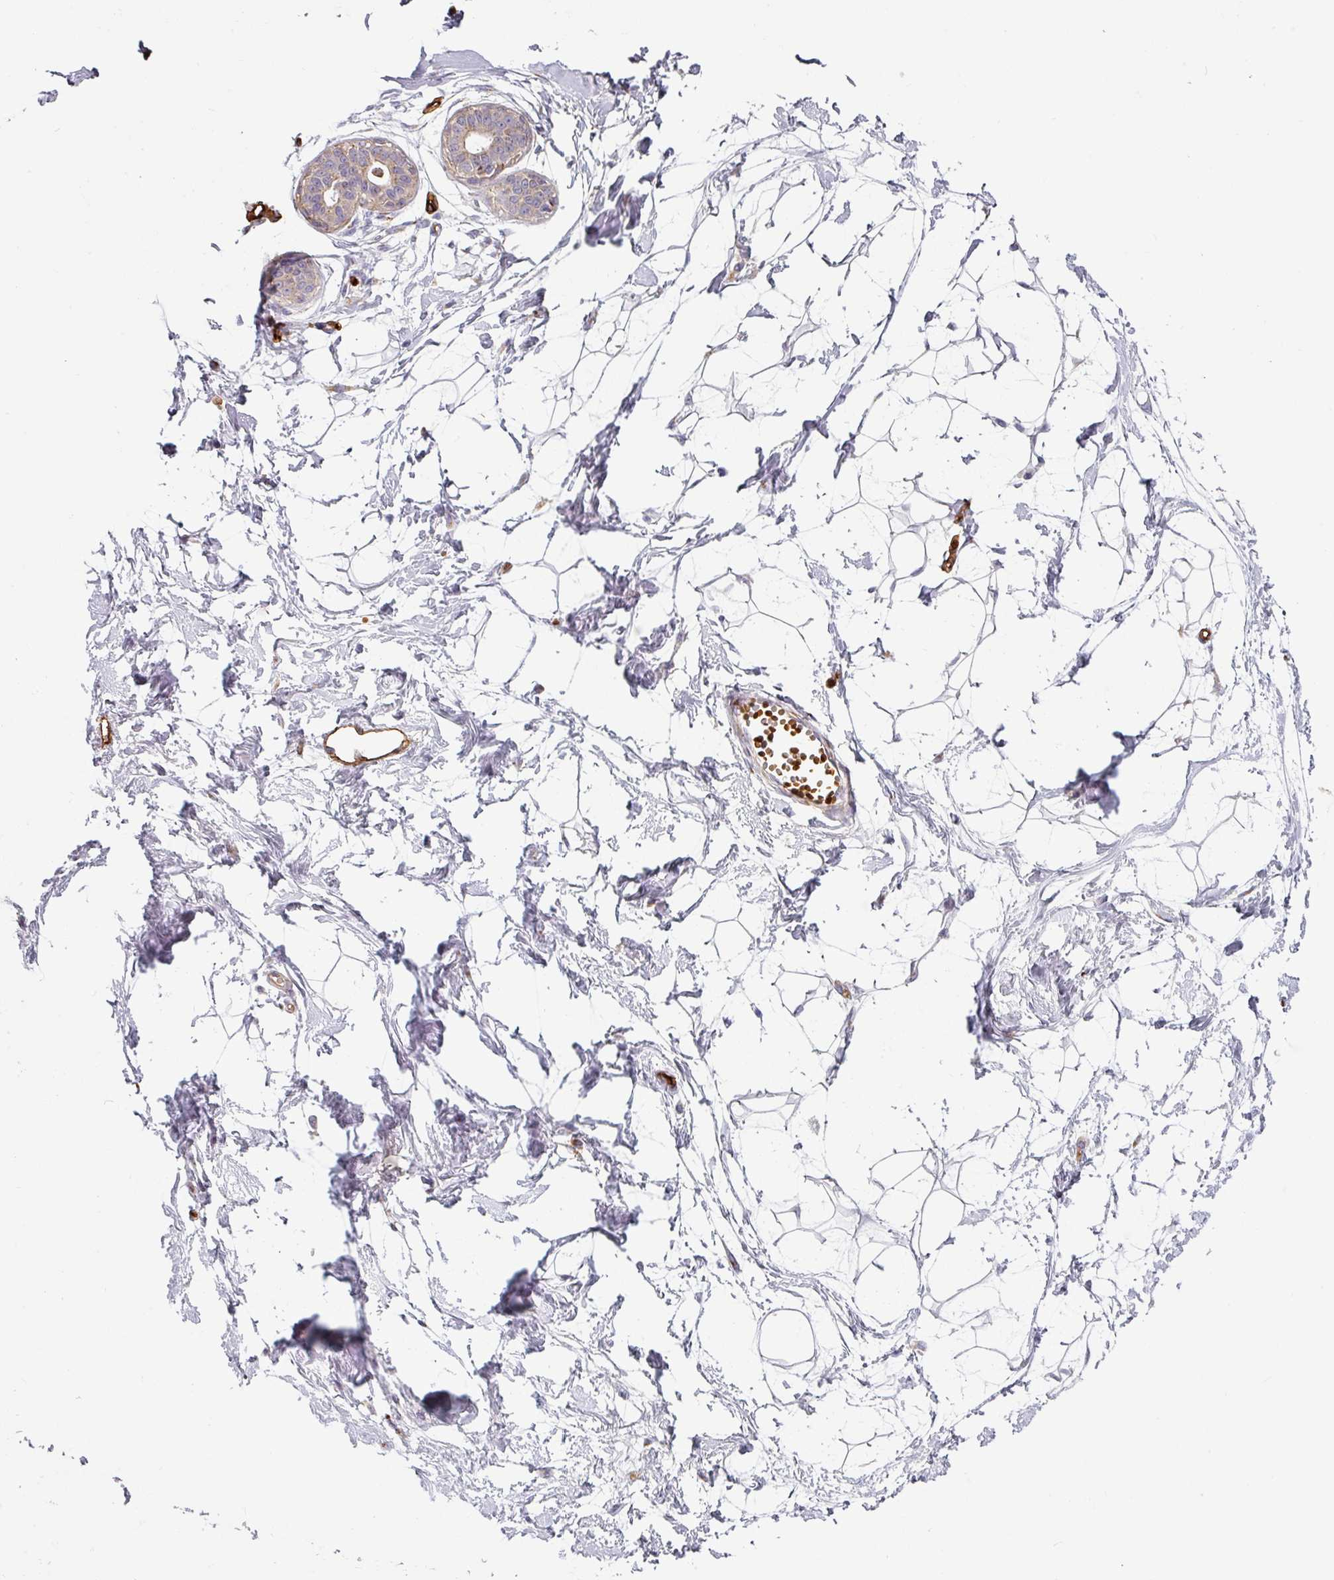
{"staining": {"intensity": "negative", "quantity": "none", "location": "none"}, "tissue": "breast", "cell_type": "Adipocytes", "image_type": "normal", "snomed": [{"axis": "morphology", "description": "Normal tissue, NOS"}, {"axis": "topography", "description": "Breast"}], "caption": "Adipocytes are negative for brown protein staining in benign breast. (DAB IHC with hematoxylin counter stain).", "gene": "PRODH2", "patient": {"sex": "female", "age": 45}}